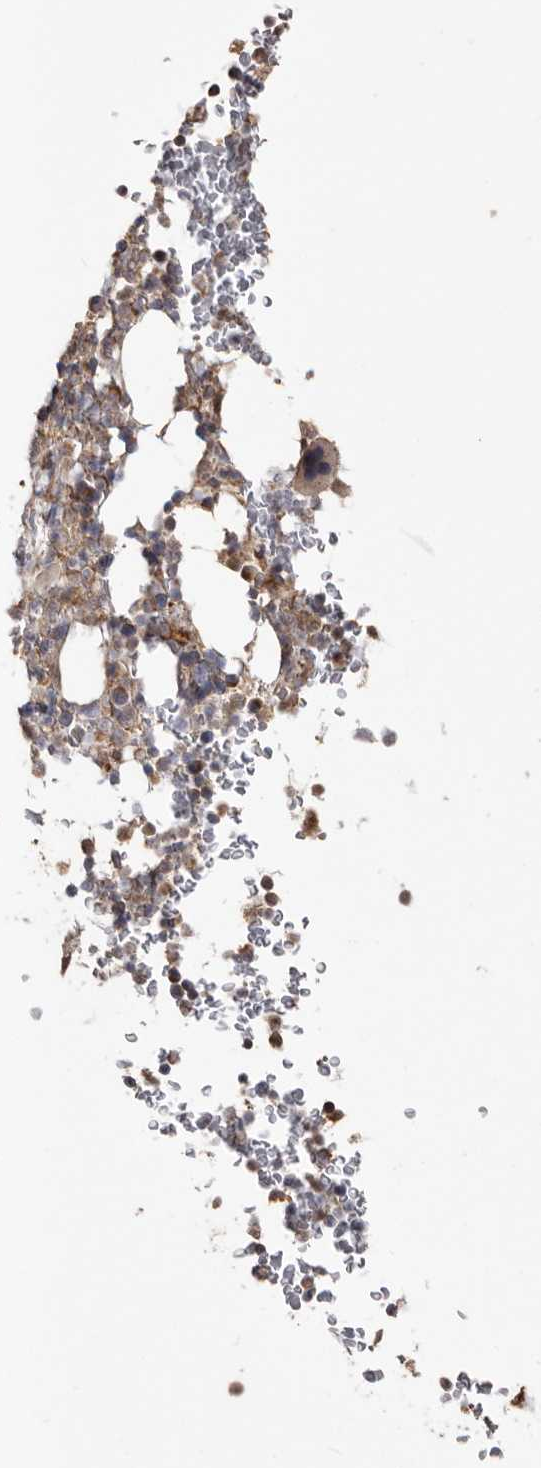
{"staining": {"intensity": "moderate", "quantity": ">75%", "location": "cytoplasmic/membranous"}, "tissue": "bone marrow", "cell_type": "Hematopoietic cells", "image_type": "normal", "snomed": [{"axis": "morphology", "description": "Normal tissue, NOS"}, {"axis": "topography", "description": "Bone marrow"}], "caption": "Immunohistochemical staining of unremarkable human bone marrow demonstrates >75% levels of moderate cytoplasmic/membranous protein staining in about >75% of hematopoietic cells.", "gene": "MACC1", "patient": {"sex": "male", "age": 58}}